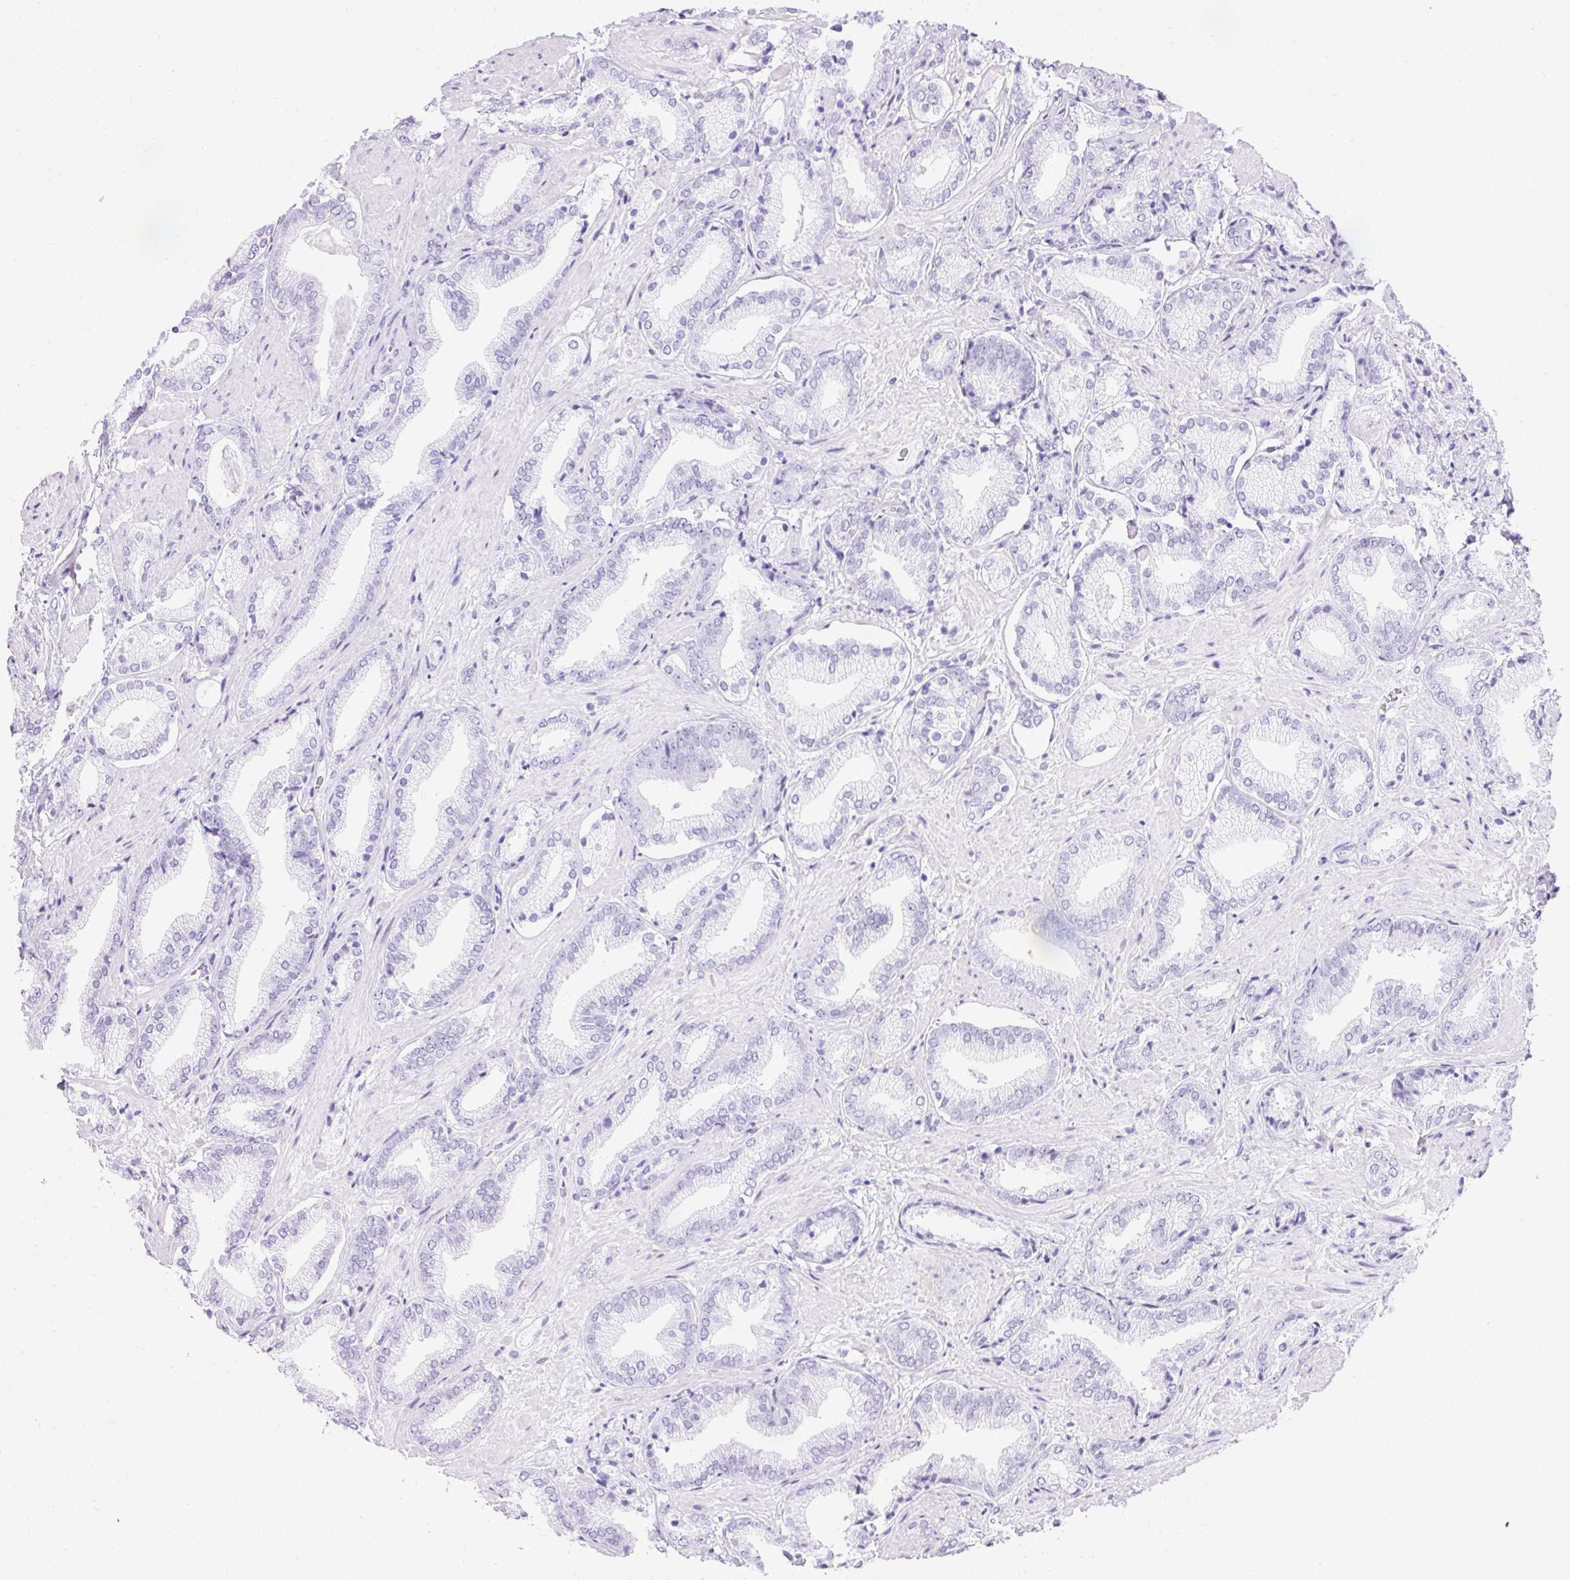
{"staining": {"intensity": "negative", "quantity": "none", "location": "none"}, "tissue": "prostate cancer", "cell_type": "Tumor cells", "image_type": "cancer", "snomed": [{"axis": "morphology", "description": "Adenocarcinoma, High grade"}, {"axis": "topography", "description": "Prostate"}], "caption": "Immunohistochemistry of human prostate adenocarcinoma (high-grade) displays no staining in tumor cells.", "gene": "ASGR2", "patient": {"sex": "male", "age": 56}}